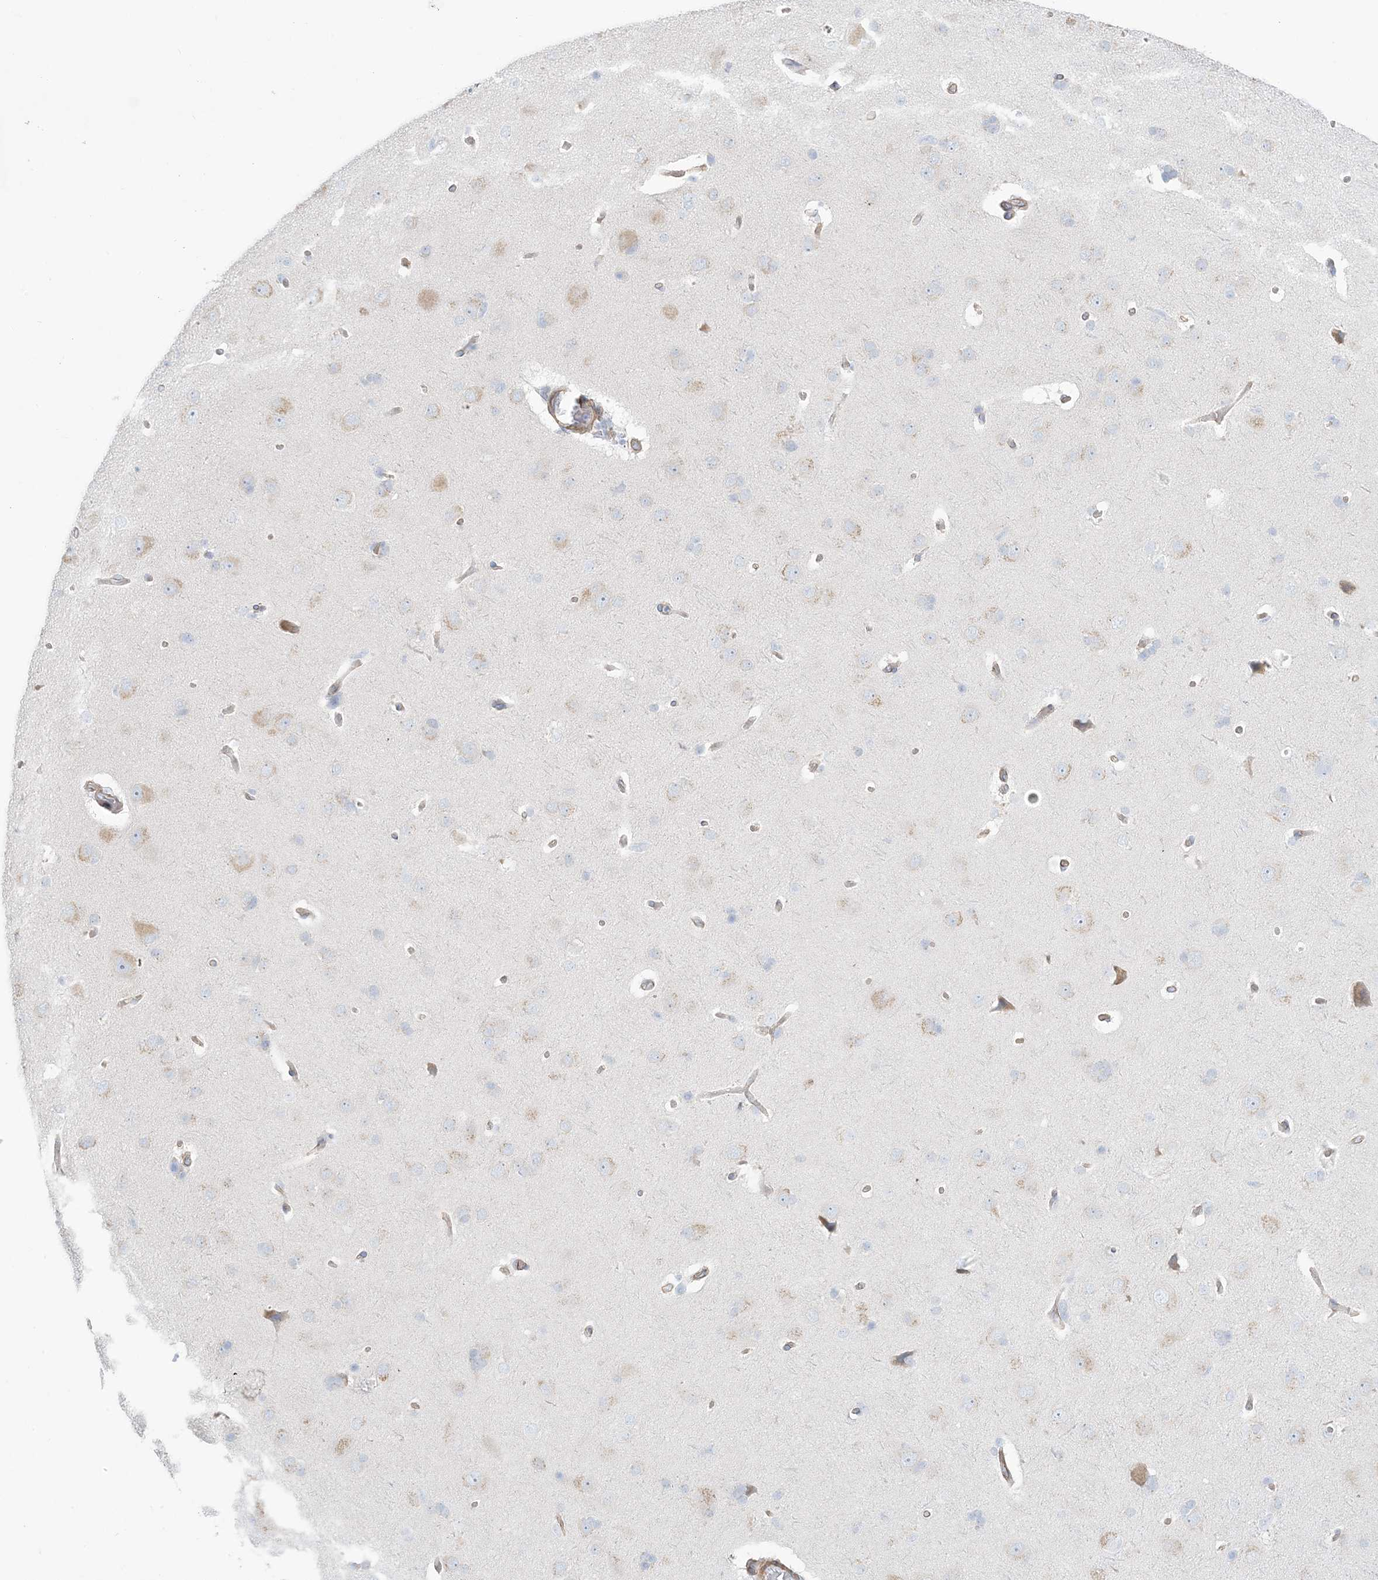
{"staining": {"intensity": "moderate", "quantity": ">75%", "location": "cytoplasmic/membranous"}, "tissue": "cerebral cortex", "cell_type": "Endothelial cells", "image_type": "normal", "snomed": [{"axis": "morphology", "description": "Normal tissue, NOS"}, {"axis": "topography", "description": "Cerebral cortex"}], "caption": "Cerebral cortex stained with DAB immunohistochemistry (IHC) displays medium levels of moderate cytoplasmic/membranous positivity in approximately >75% of endothelial cells.", "gene": "AGXT", "patient": {"sex": "male", "age": 62}}